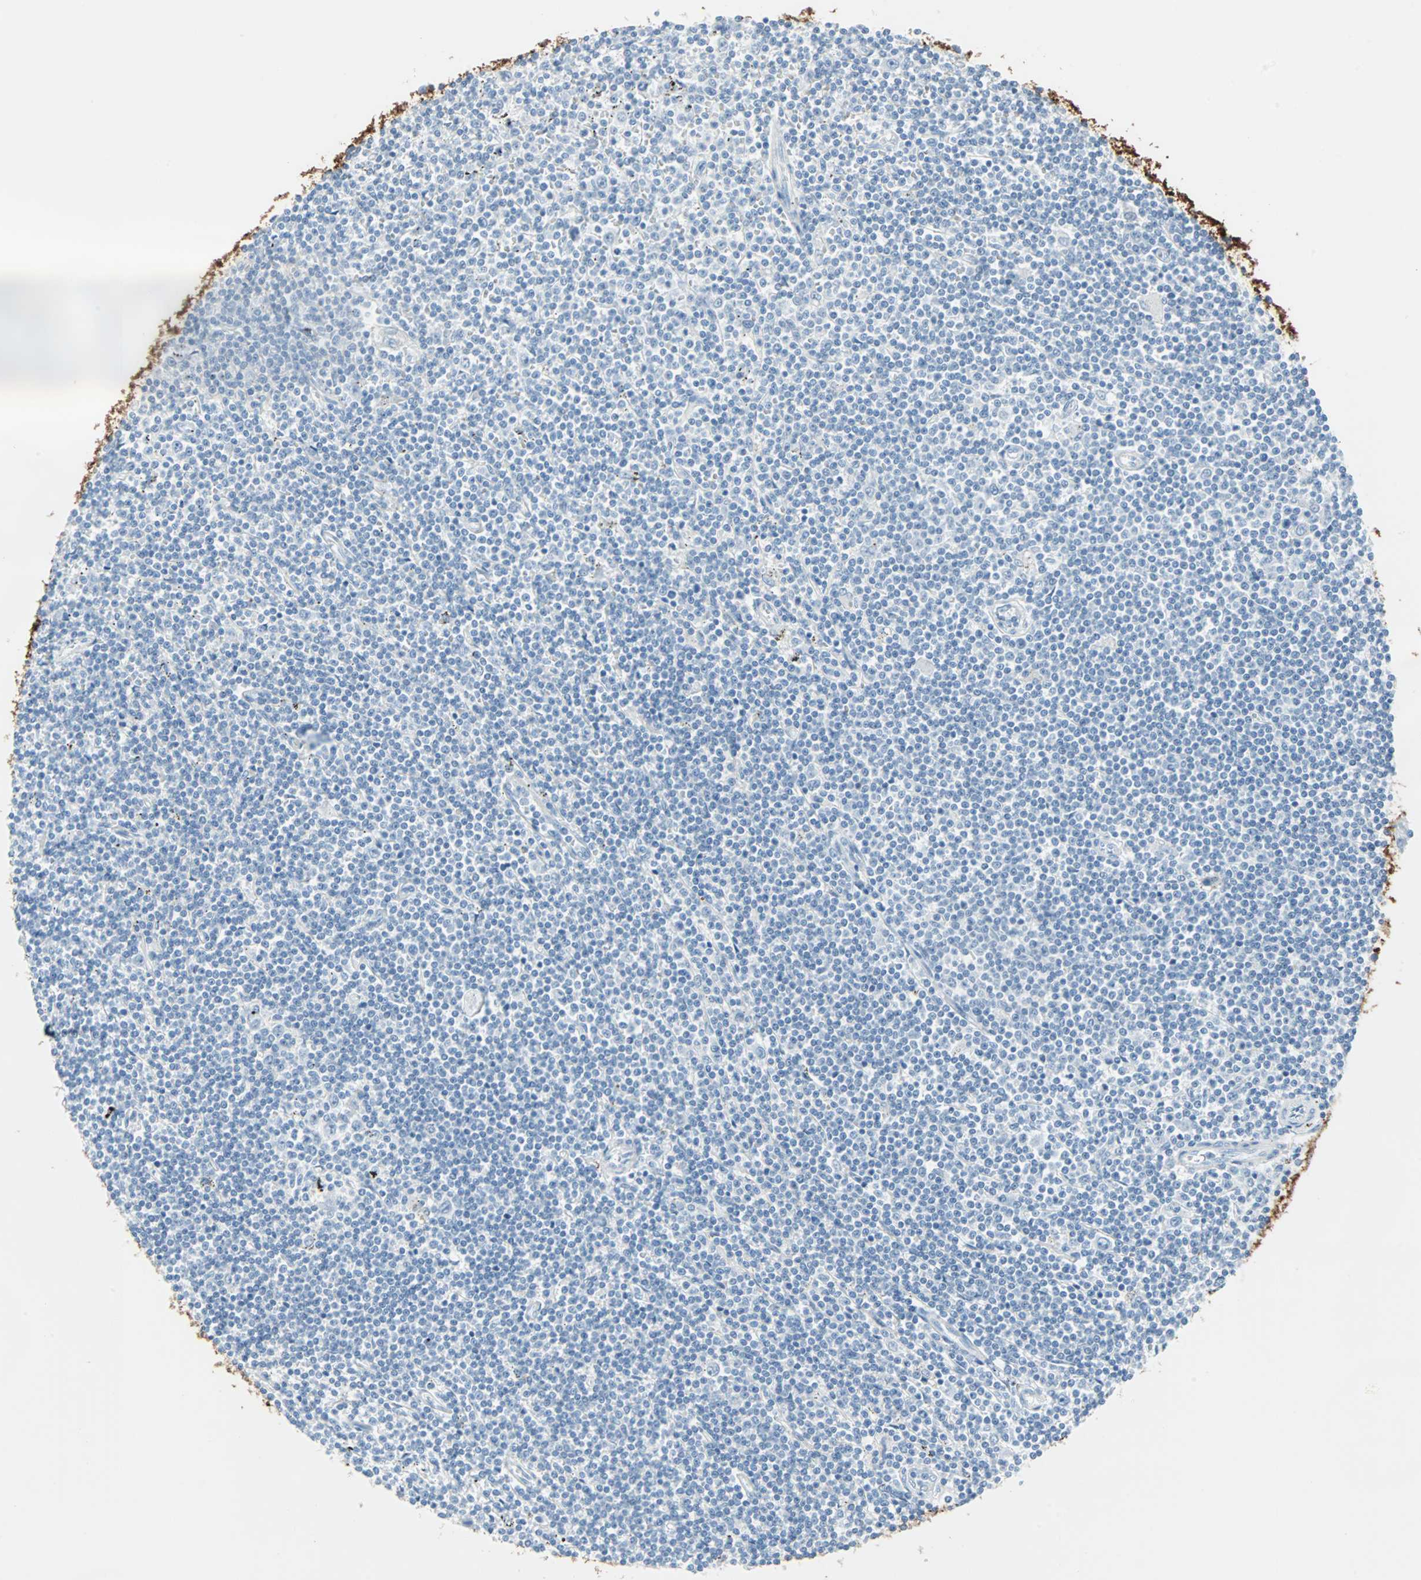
{"staining": {"intensity": "negative", "quantity": "none", "location": "none"}, "tissue": "lymphoma", "cell_type": "Tumor cells", "image_type": "cancer", "snomed": [{"axis": "morphology", "description": "Malignant lymphoma, non-Hodgkin's type, Low grade"}, {"axis": "topography", "description": "Spleen"}], "caption": "Protein analysis of lymphoma displays no significant staining in tumor cells. Nuclei are stained in blue.", "gene": "STX1A", "patient": {"sex": "male", "age": 76}}